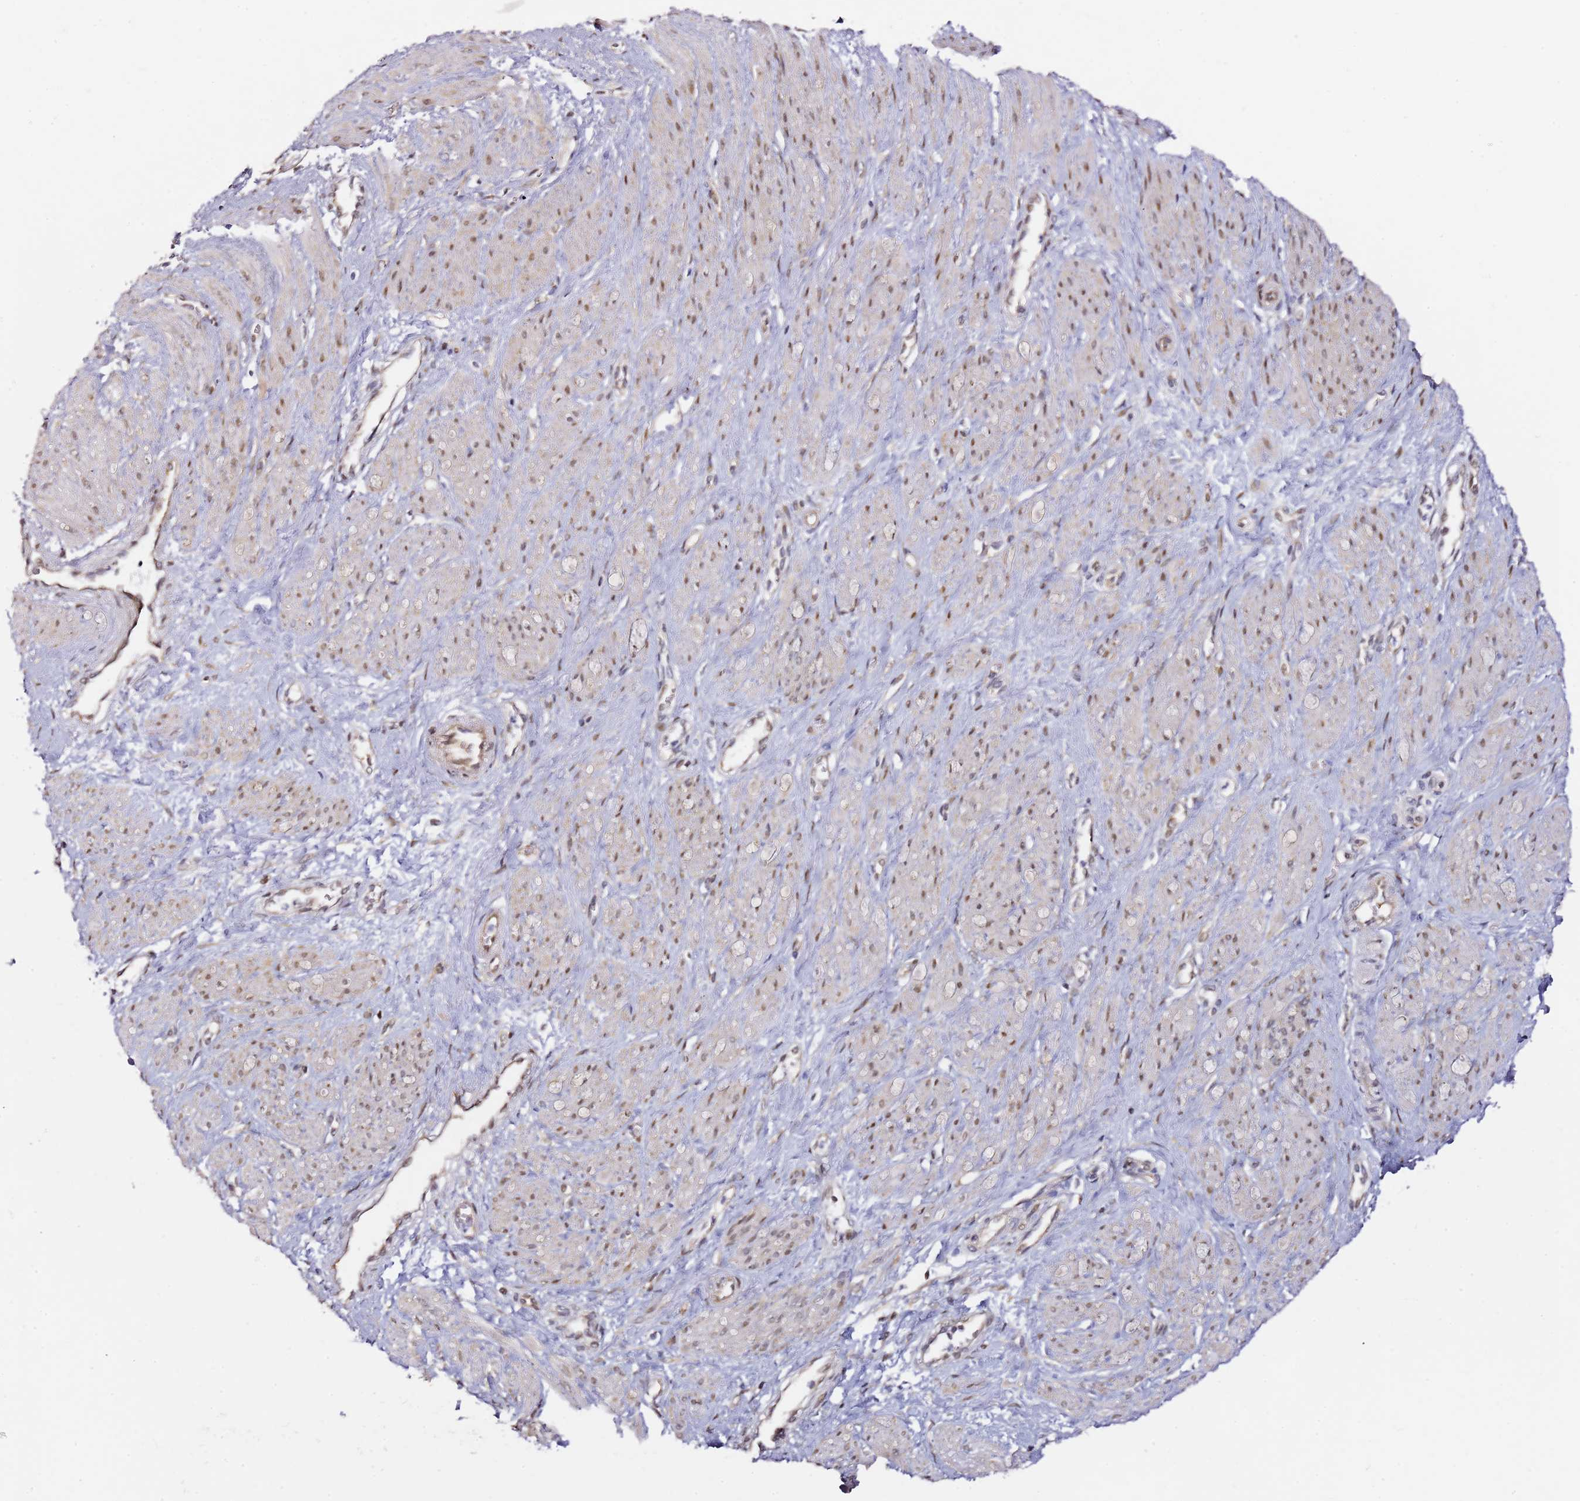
{"staining": {"intensity": "weak", "quantity": ">75%", "location": "nuclear"}, "tissue": "smooth muscle", "cell_type": "Smooth muscle cells", "image_type": "normal", "snomed": [{"axis": "morphology", "description": "Normal tissue, NOS"}, {"axis": "topography", "description": "Smooth muscle"}, {"axis": "topography", "description": "Uterus"}], "caption": "DAB (3,3'-diaminobenzidine) immunohistochemical staining of benign smooth muscle displays weak nuclear protein positivity in about >75% of smooth muscle cells. Ihc stains the protein of interest in brown and the nuclei are stained blue.", "gene": "PSMD4", "patient": {"sex": "female", "age": 39}}